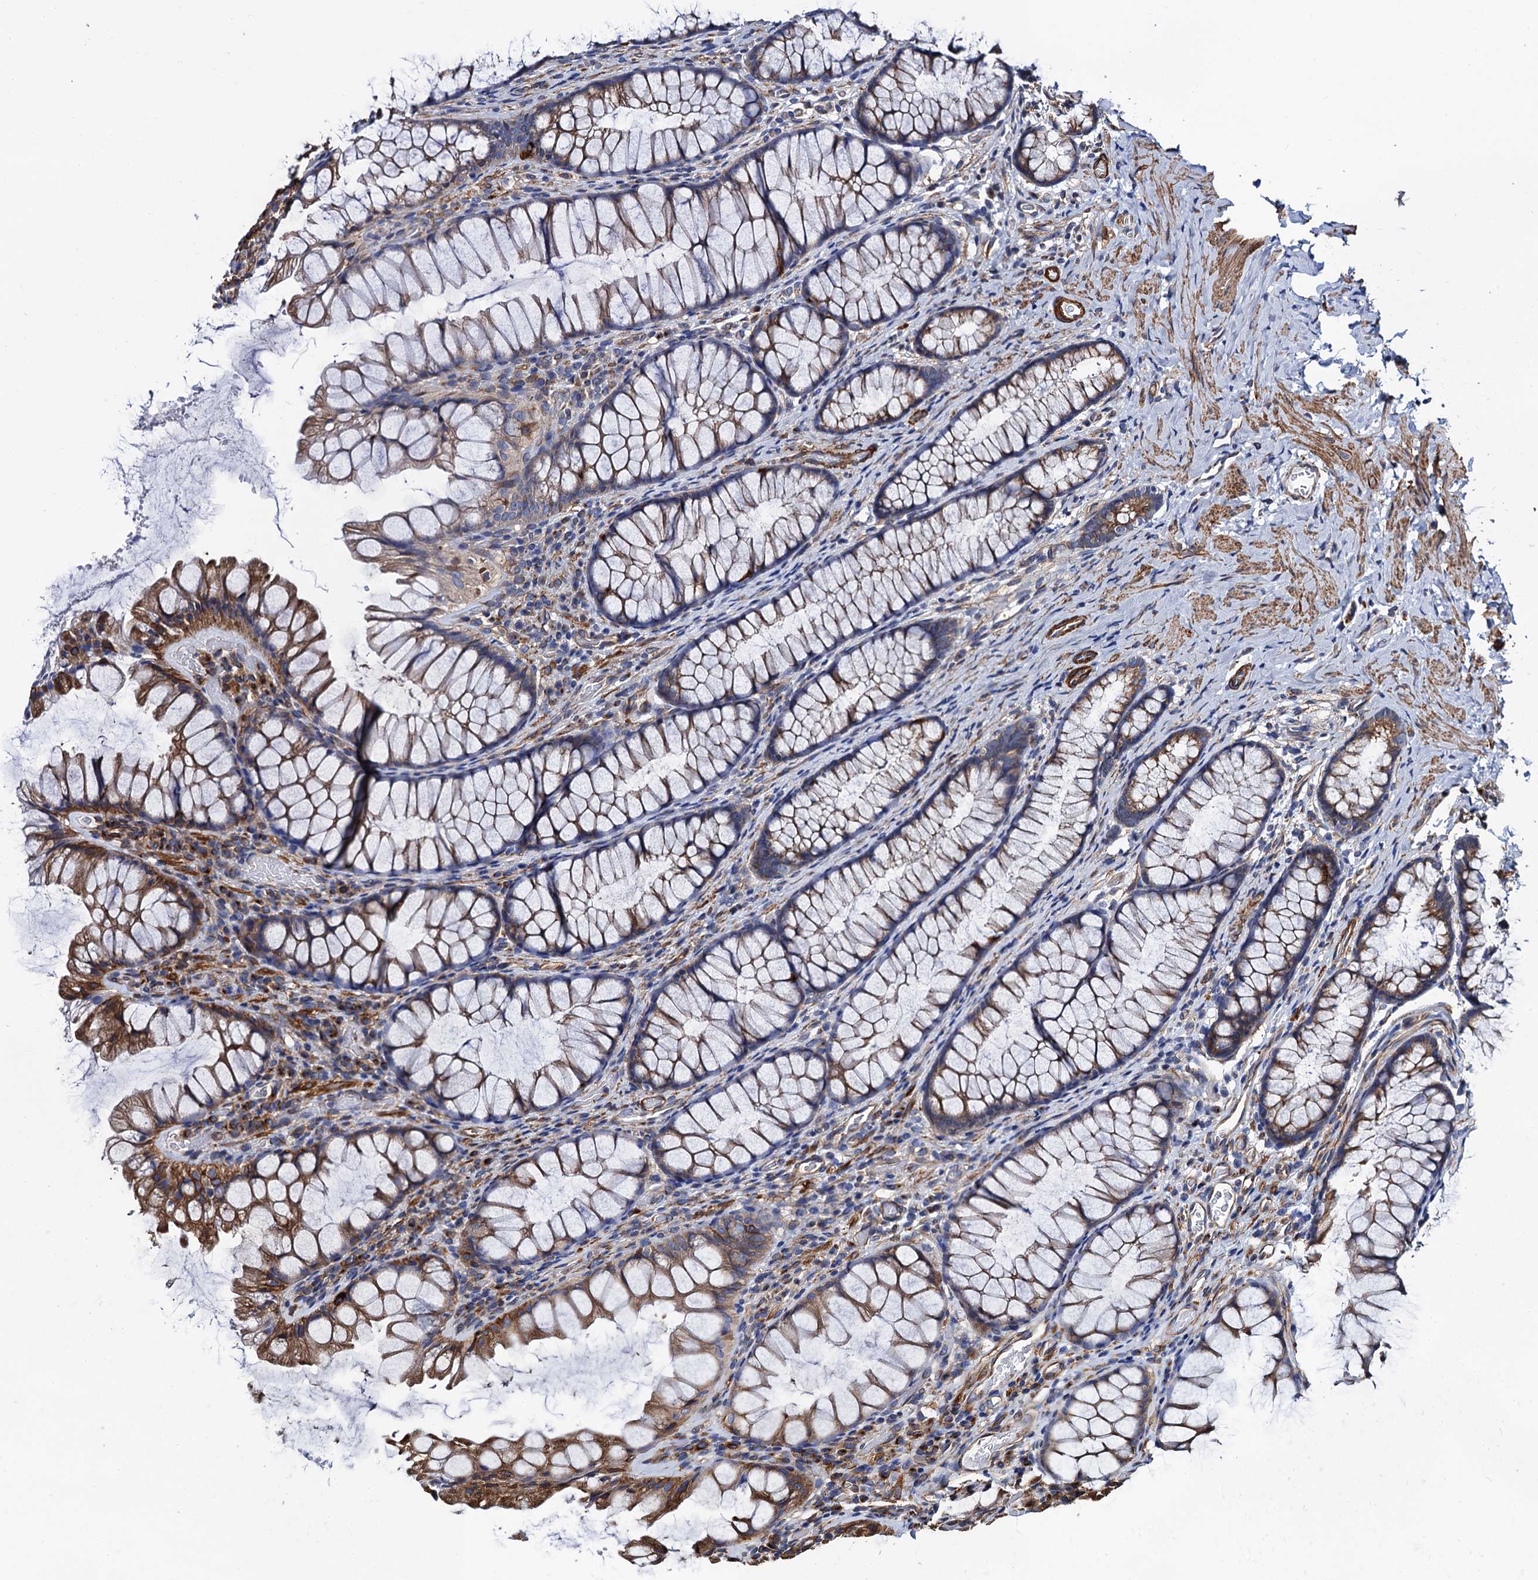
{"staining": {"intensity": "moderate", "quantity": ">75%", "location": "cytoplasmic/membranous"}, "tissue": "colon", "cell_type": "Endothelial cells", "image_type": "normal", "snomed": [{"axis": "morphology", "description": "Normal tissue, NOS"}, {"axis": "topography", "description": "Colon"}], "caption": "Endothelial cells reveal medium levels of moderate cytoplasmic/membranous expression in approximately >75% of cells in normal human colon. (DAB (3,3'-diaminobenzidine) IHC, brown staining for protein, blue staining for nuclei).", "gene": "ZDHHC18", "patient": {"sex": "female", "age": 62}}